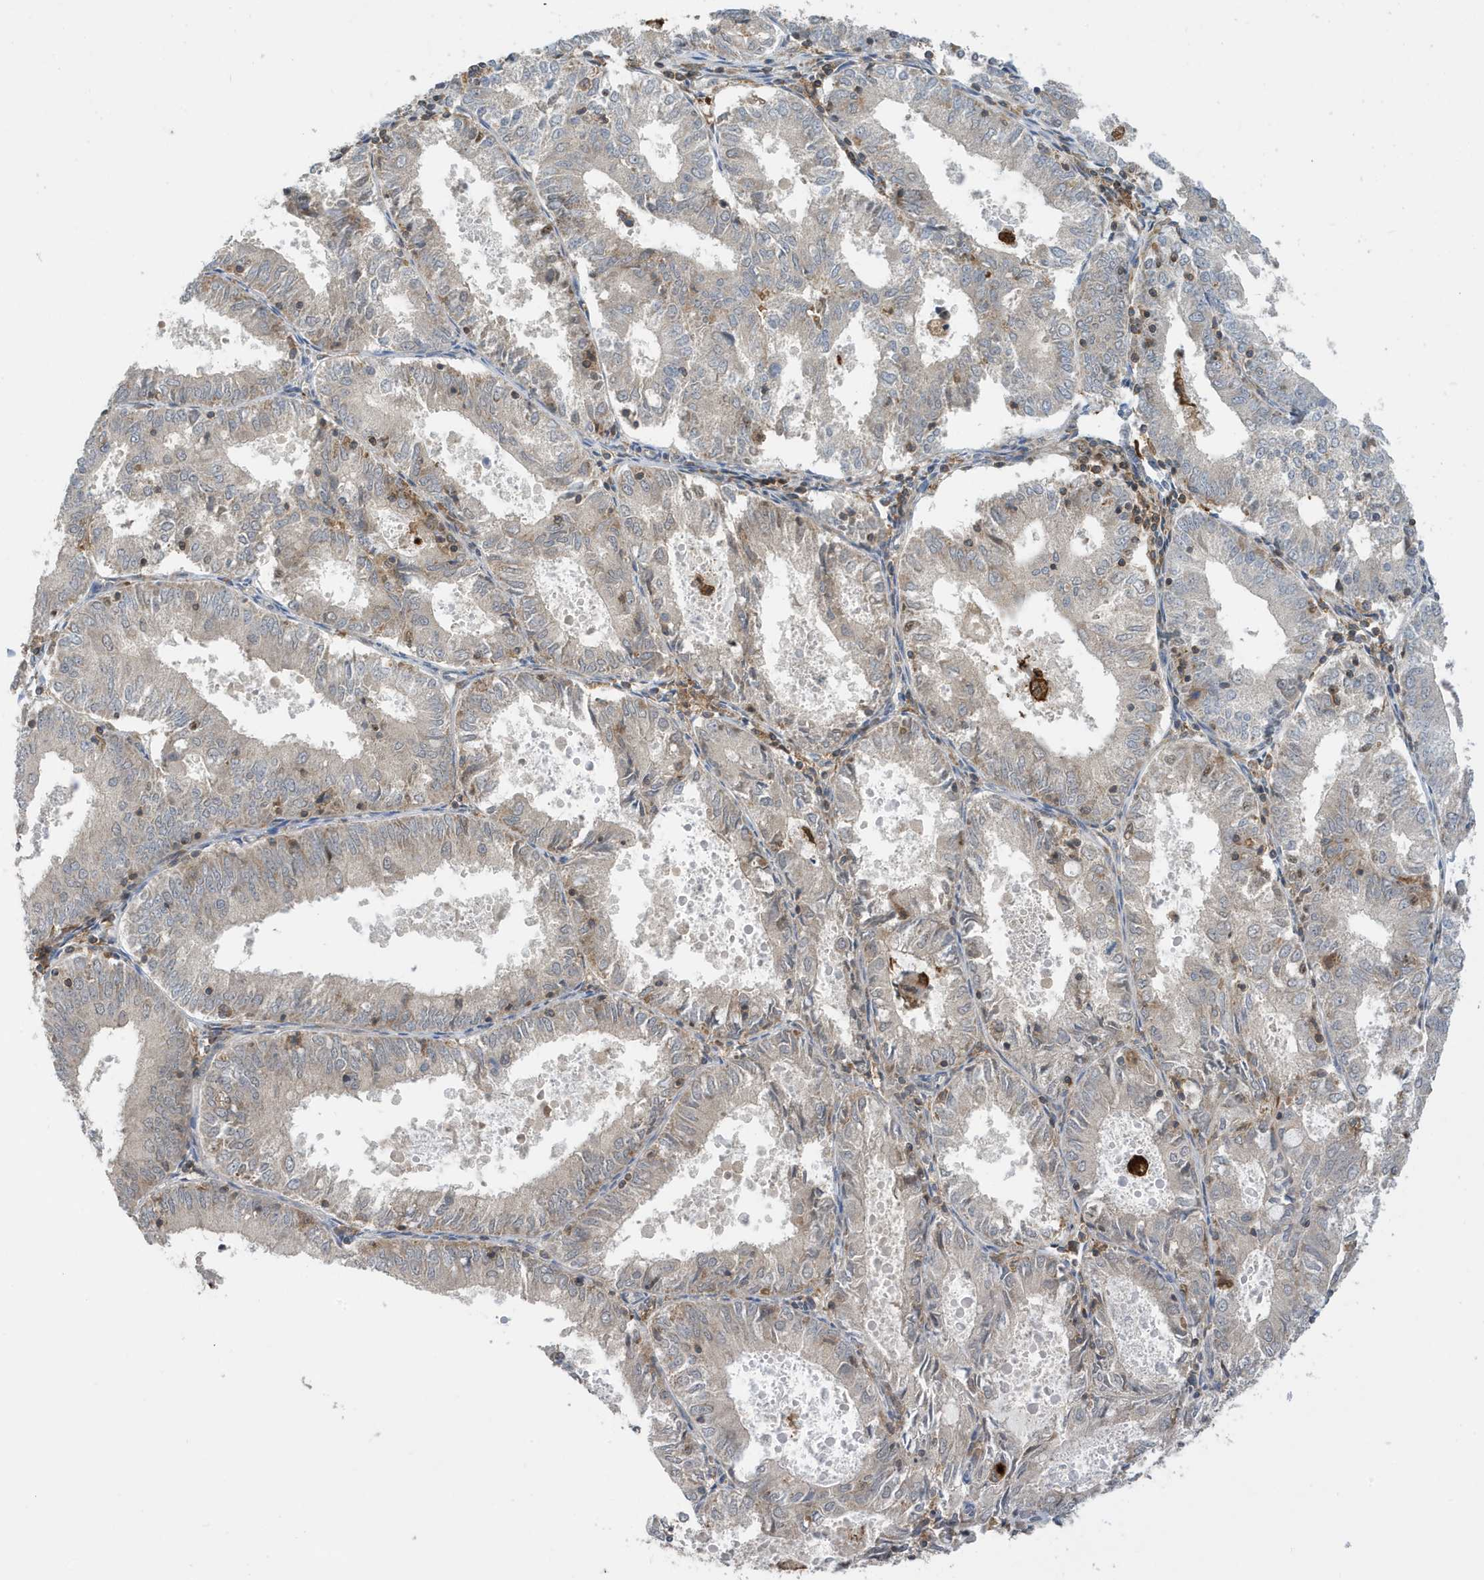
{"staining": {"intensity": "negative", "quantity": "none", "location": "none"}, "tissue": "endometrial cancer", "cell_type": "Tumor cells", "image_type": "cancer", "snomed": [{"axis": "morphology", "description": "Adenocarcinoma, NOS"}, {"axis": "topography", "description": "Endometrium"}], "caption": "Immunohistochemistry (IHC) micrograph of endometrial adenocarcinoma stained for a protein (brown), which exhibits no positivity in tumor cells.", "gene": "NSUN3", "patient": {"sex": "female", "age": 57}}